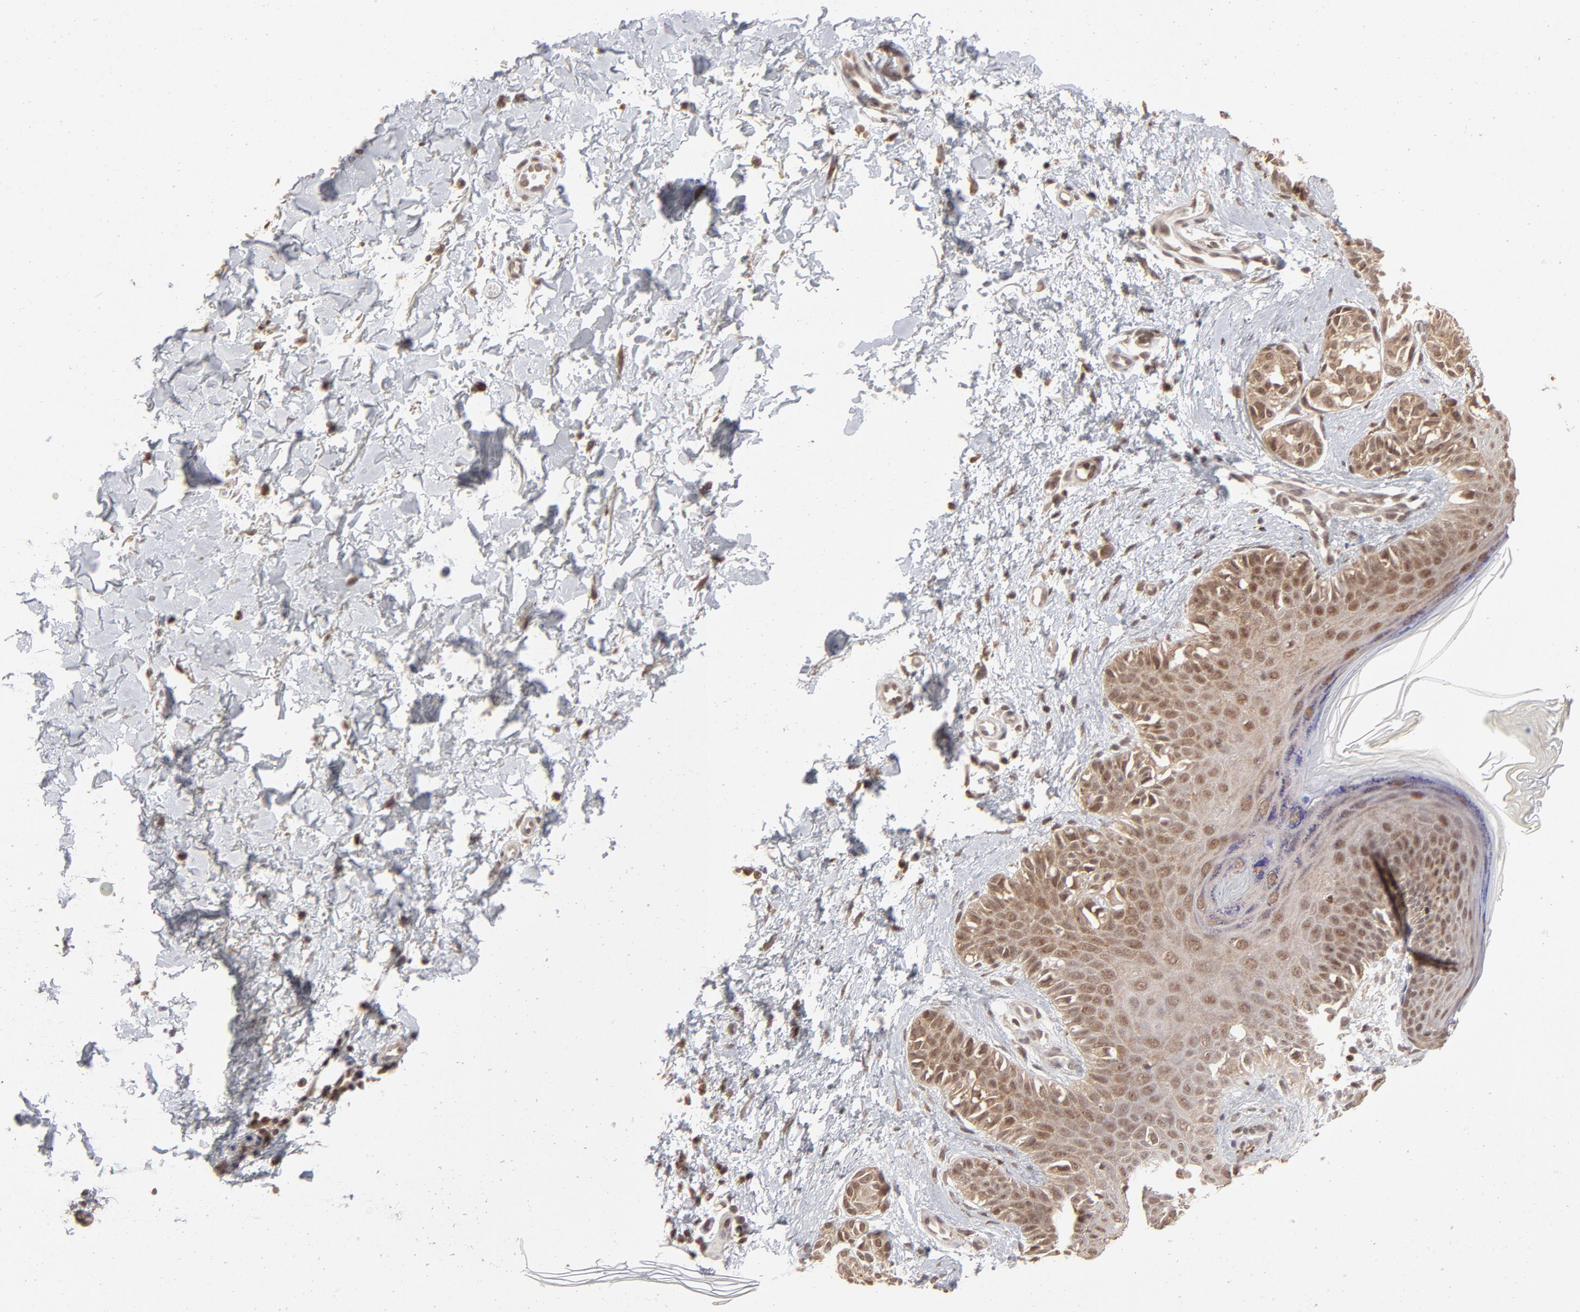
{"staining": {"intensity": "moderate", "quantity": ">75%", "location": "cytoplasmic/membranous,nuclear"}, "tissue": "melanoma", "cell_type": "Tumor cells", "image_type": "cancer", "snomed": [{"axis": "morphology", "description": "Normal tissue, NOS"}, {"axis": "morphology", "description": "Malignant melanoma, NOS"}, {"axis": "topography", "description": "Skin"}], "caption": "An image of malignant melanoma stained for a protein shows moderate cytoplasmic/membranous and nuclear brown staining in tumor cells. (DAB (3,3'-diaminobenzidine) IHC, brown staining for protein, blue staining for nuclei).", "gene": "ARIH1", "patient": {"sex": "male", "age": 83}}